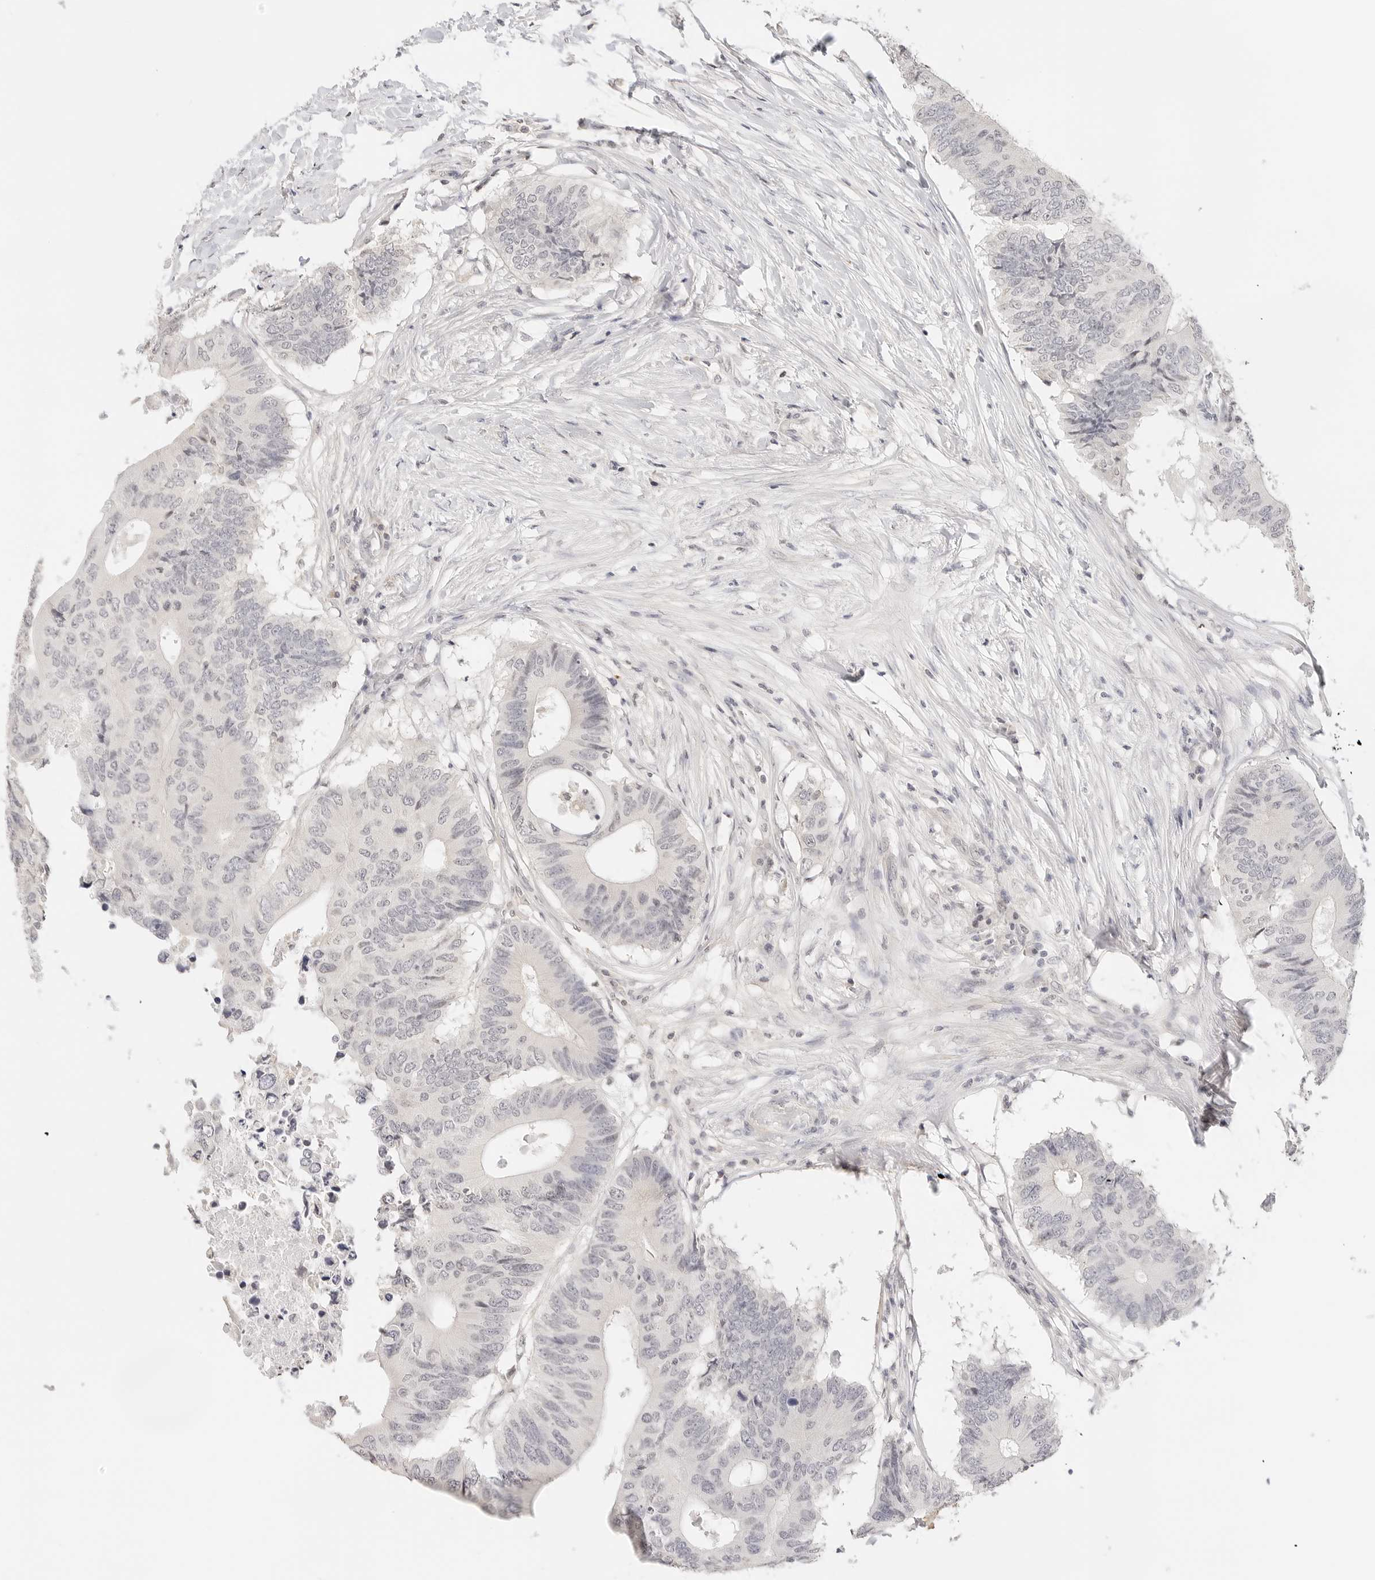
{"staining": {"intensity": "negative", "quantity": "none", "location": "none"}, "tissue": "colorectal cancer", "cell_type": "Tumor cells", "image_type": "cancer", "snomed": [{"axis": "morphology", "description": "Adenocarcinoma, NOS"}, {"axis": "topography", "description": "Colon"}], "caption": "Immunohistochemical staining of human colorectal adenocarcinoma exhibits no significant positivity in tumor cells. The staining was performed using DAB (3,3'-diaminobenzidine) to visualize the protein expression in brown, while the nuclei were stained in blue with hematoxylin (Magnification: 20x).", "gene": "PCDH19", "patient": {"sex": "male", "age": 71}}